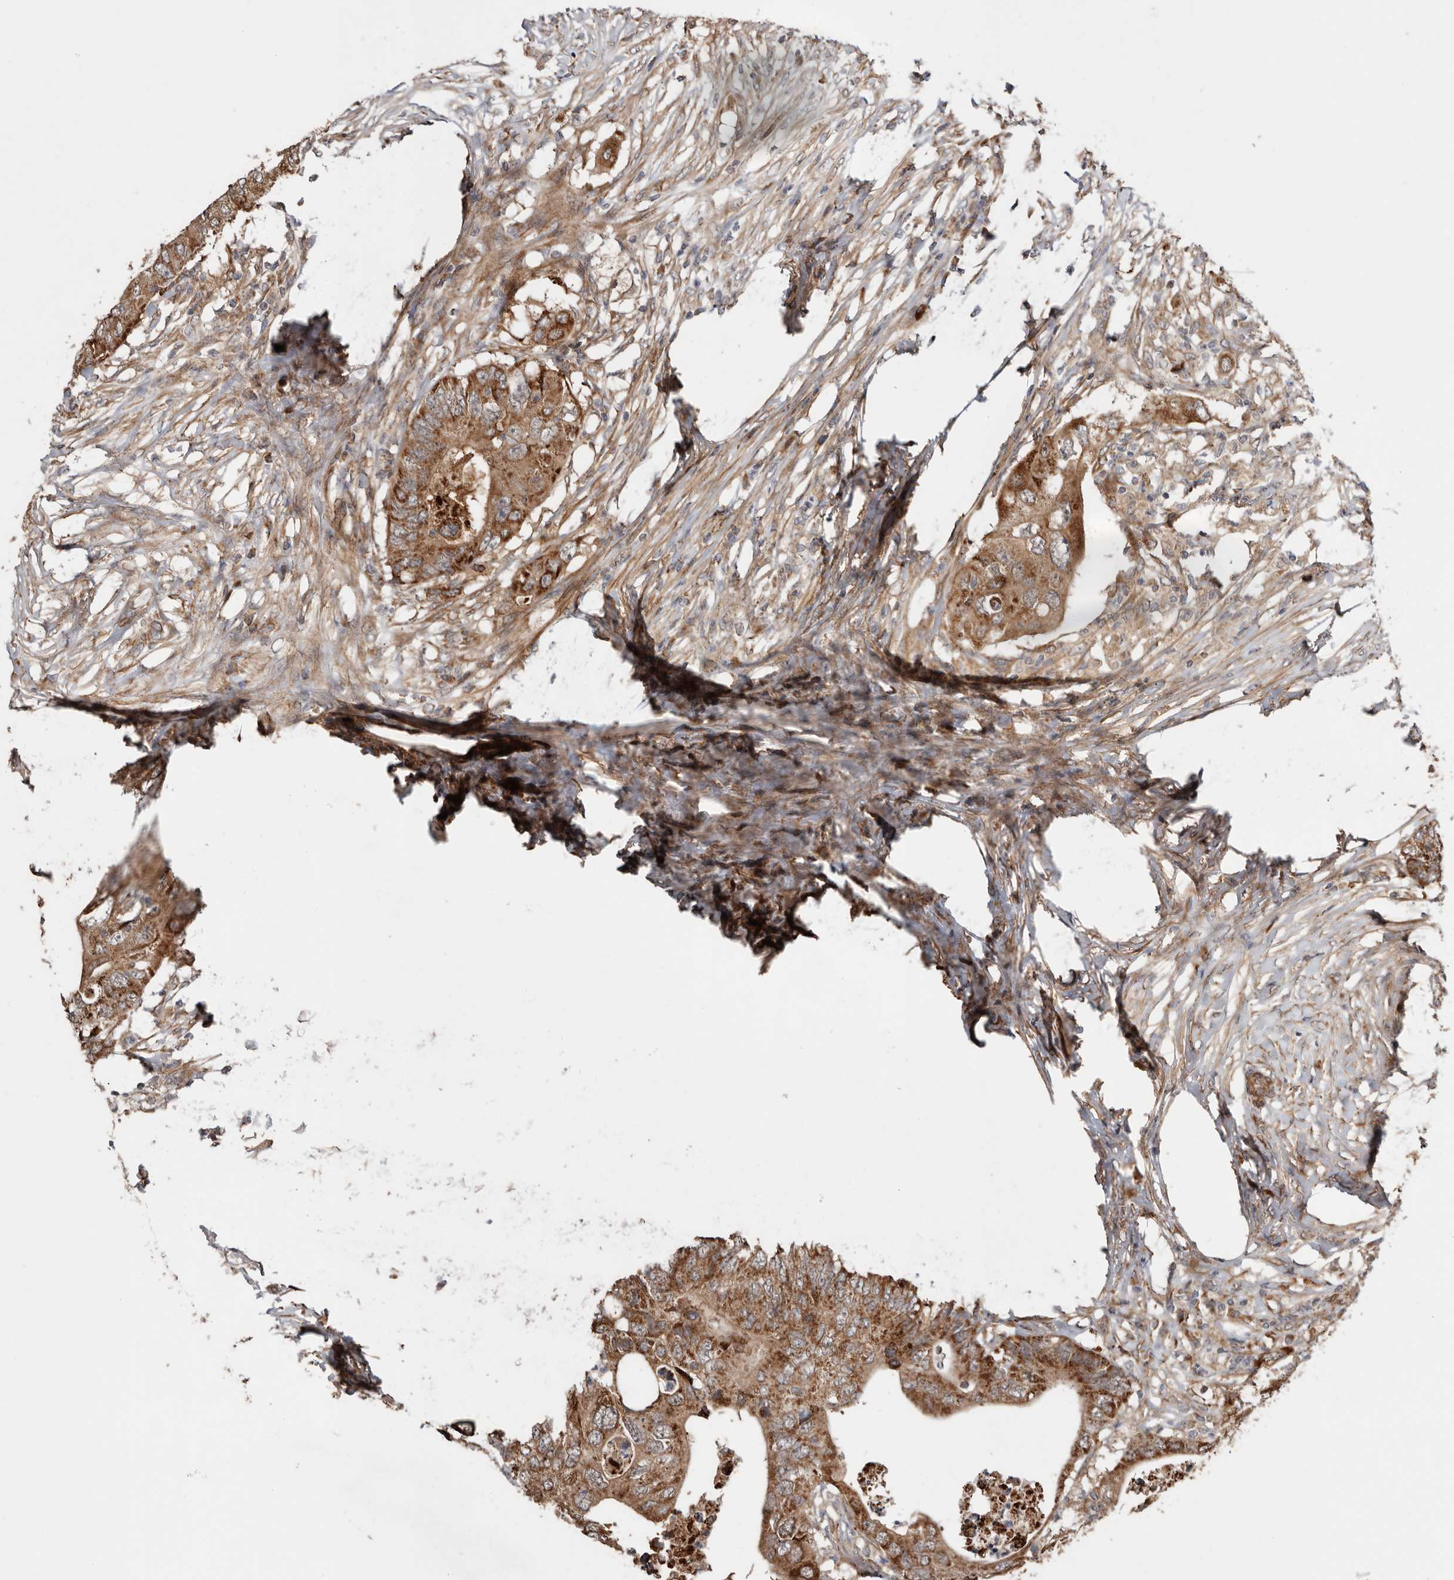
{"staining": {"intensity": "moderate", "quantity": ">75%", "location": "cytoplasmic/membranous"}, "tissue": "colorectal cancer", "cell_type": "Tumor cells", "image_type": "cancer", "snomed": [{"axis": "morphology", "description": "Adenocarcinoma, NOS"}, {"axis": "topography", "description": "Colon"}], "caption": "Adenocarcinoma (colorectal) stained for a protein shows moderate cytoplasmic/membranous positivity in tumor cells.", "gene": "PROKR1", "patient": {"sex": "male", "age": 71}}